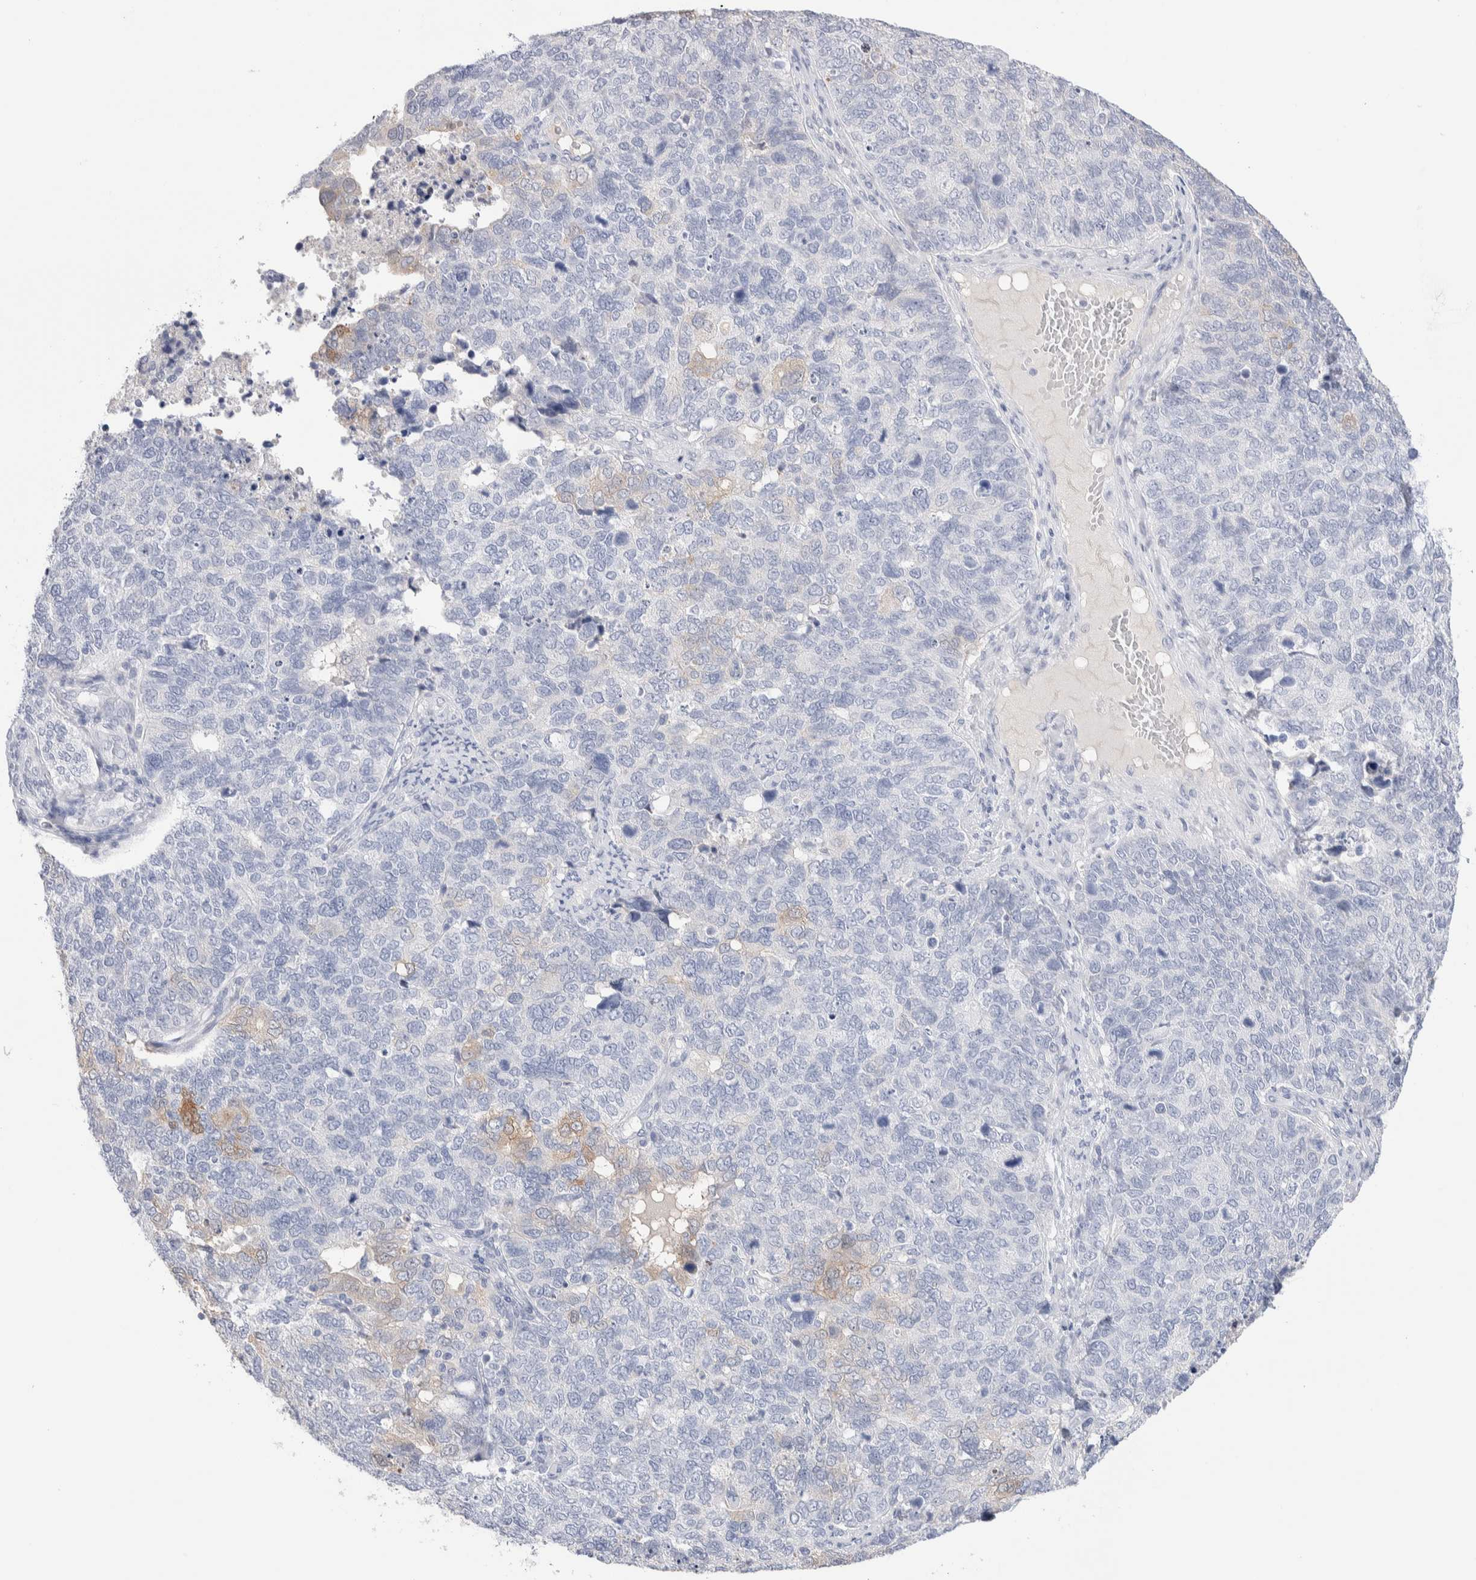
{"staining": {"intensity": "negative", "quantity": "none", "location": "none"}, "tissue": "cervical cancer", "cell_type": "Tumor cells", "image_type": "cancer", "snomed": [{"axis": "morphology", "description": "Squamous cell carcinoma, NOS"}, {"axis": "topography", "description": "Cervix"}], "caption": "Tumor cells show no significant protein staining in squamous cell carcinoma (cervical). (Stains: DAB immunohistochemistry with hematoxylin counter stain, Microscopy: brightfield microscopy at high magnification).", "gene": "GDA", "patient": {"sex": "female", "age": 63}}